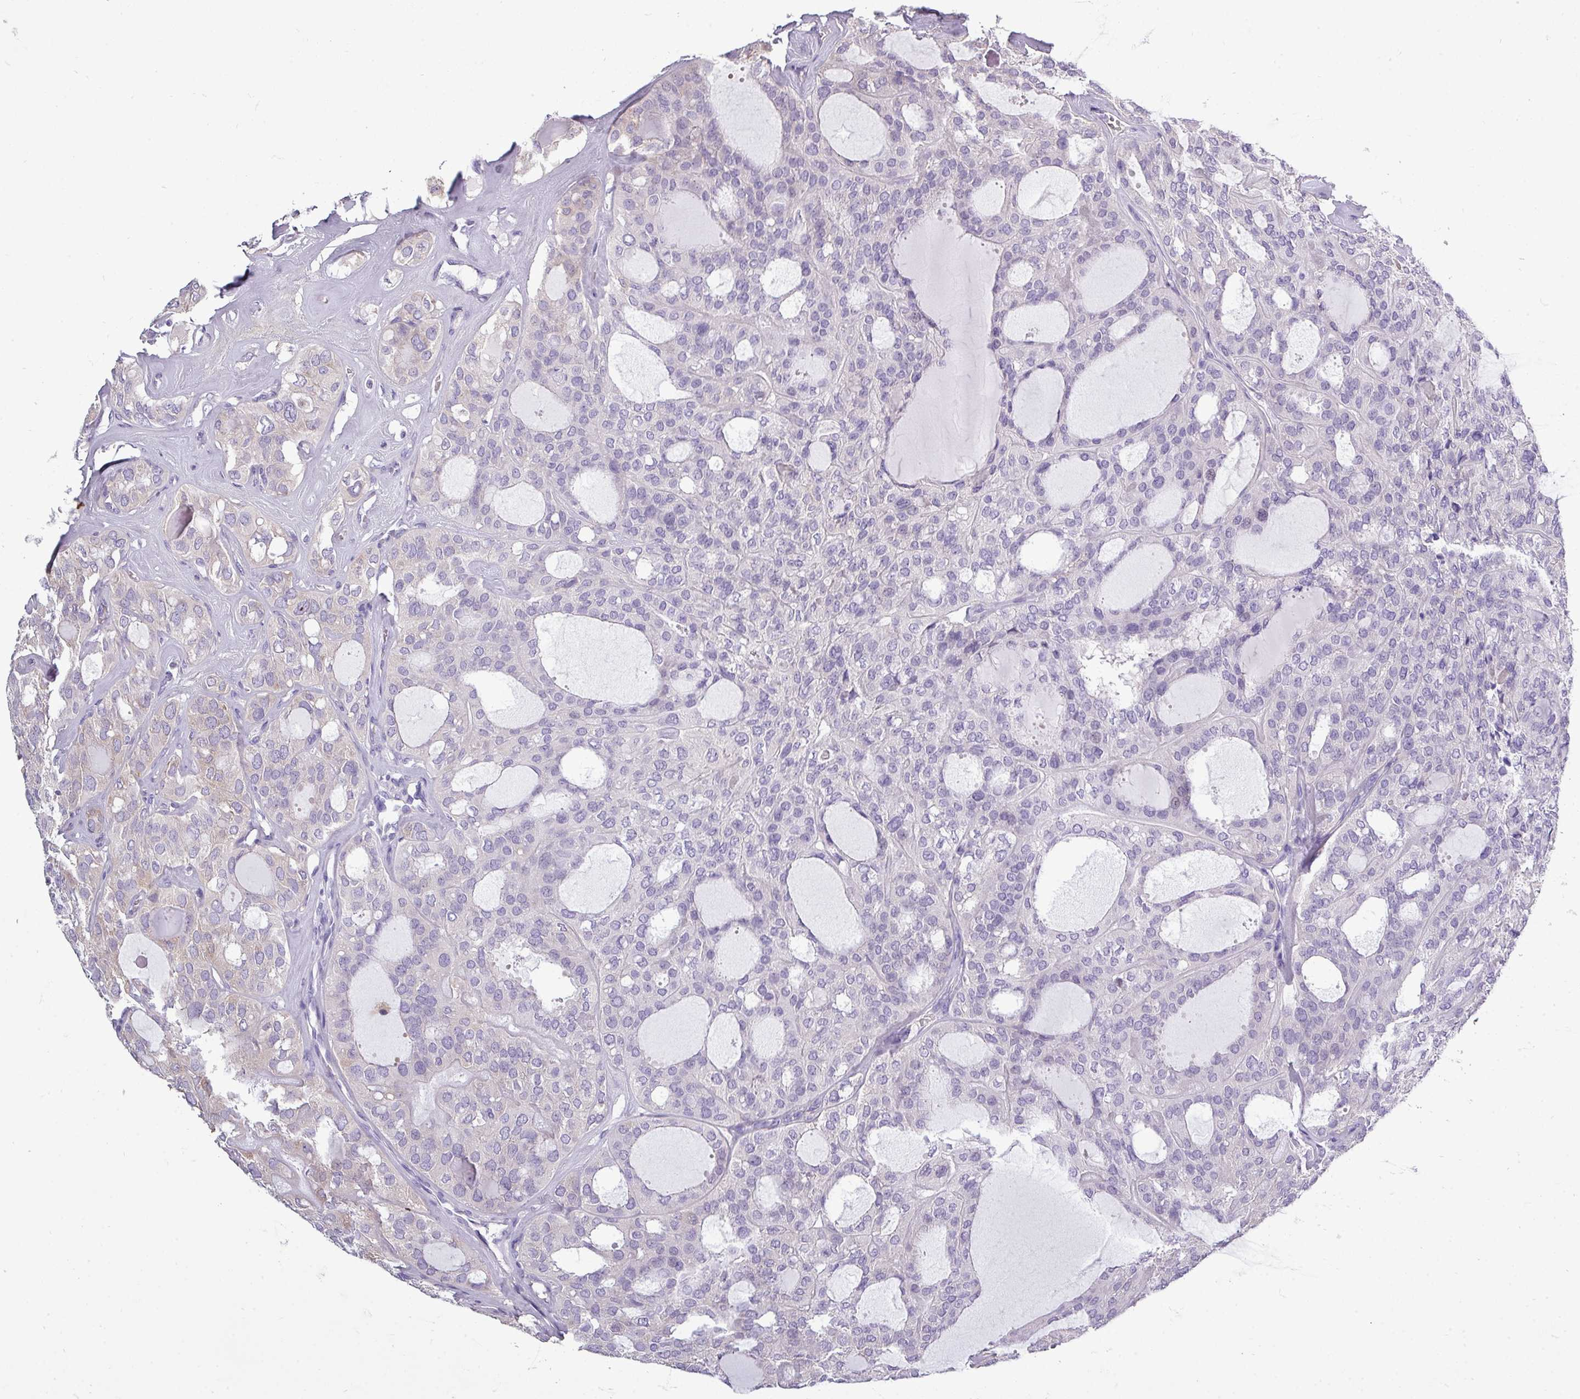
{"staining": {"intensity": "negative", "quantity": "none", "location": "none"}, "tissue": "thyroid cancer", "cell_type": "Tumor cells", "image_type": "cancer", "snomed": [{"axis": "morphology", "description": "Follicular adenoma carcinoma, NOS"}, {"axis": "topography", "description": "Thyroid gland"}], "caption": "High magnification brightfield microscopy of thyroid cancer (follicular adenoma carcinoma) stained with DAB (3,3'-diaminobenzidine) (brown) and counterstained with hematoxylin (blue): tumor cells show no significant positivity.", "gene": "DNAAF9", "patient": {"sex": "male", "age": 75}}